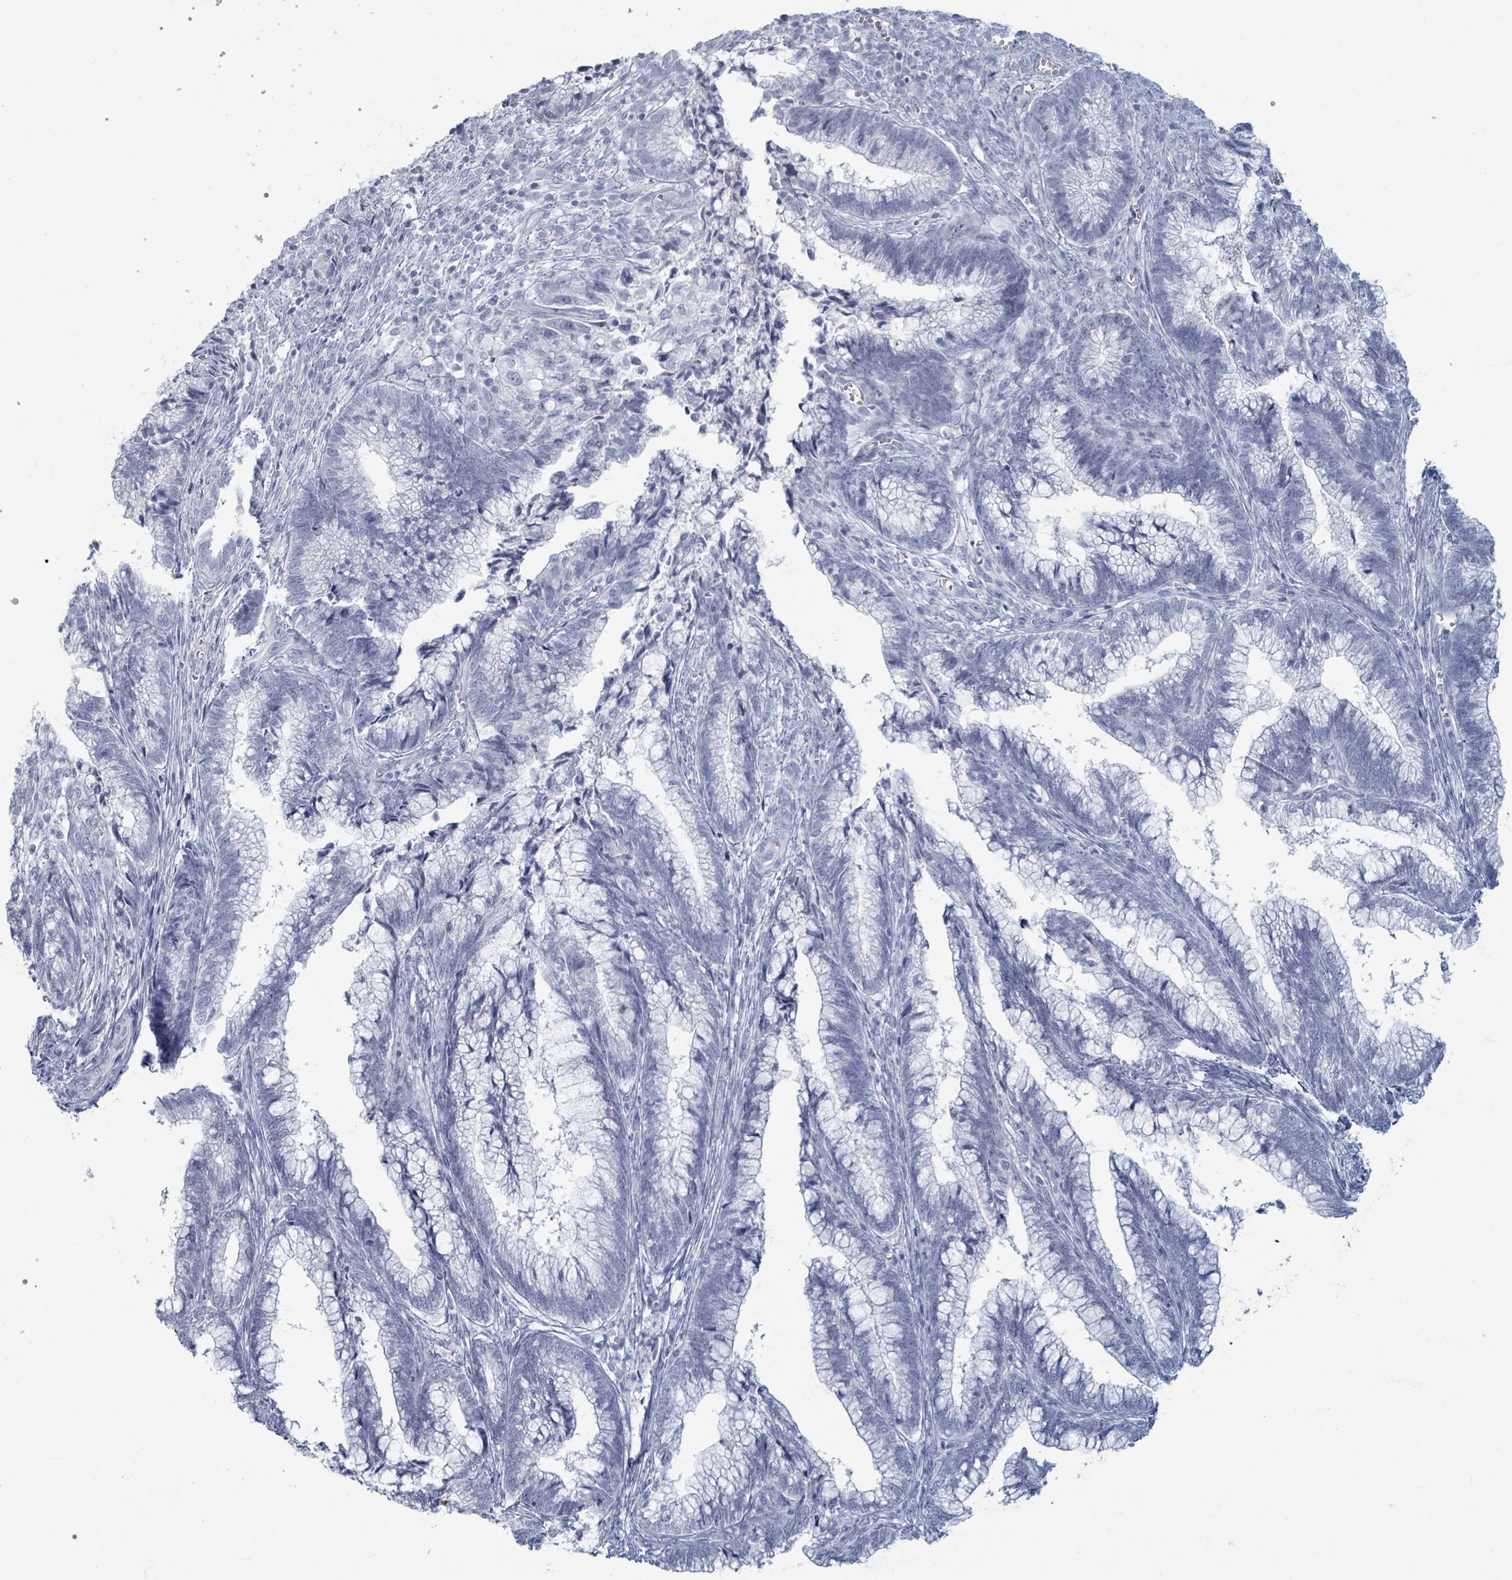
{"staining": {"intensity": "negative", "quantity": "none", "location": "none"}, "tissue": "cervical cancer", "cell_type": "Tumor cells", "image_type": "cancer", "snomed": [{"axis": "morphology", "description": "Adenocarcinoma, NOS"}, {"axis": "topography", "description": "Cervix"}], "caption": "Protein analysis of cervical cancer reveals no significant expression in tumor cells.", "gene": "TAS2R1", "patient": {"sex": "female", "age": 44}}